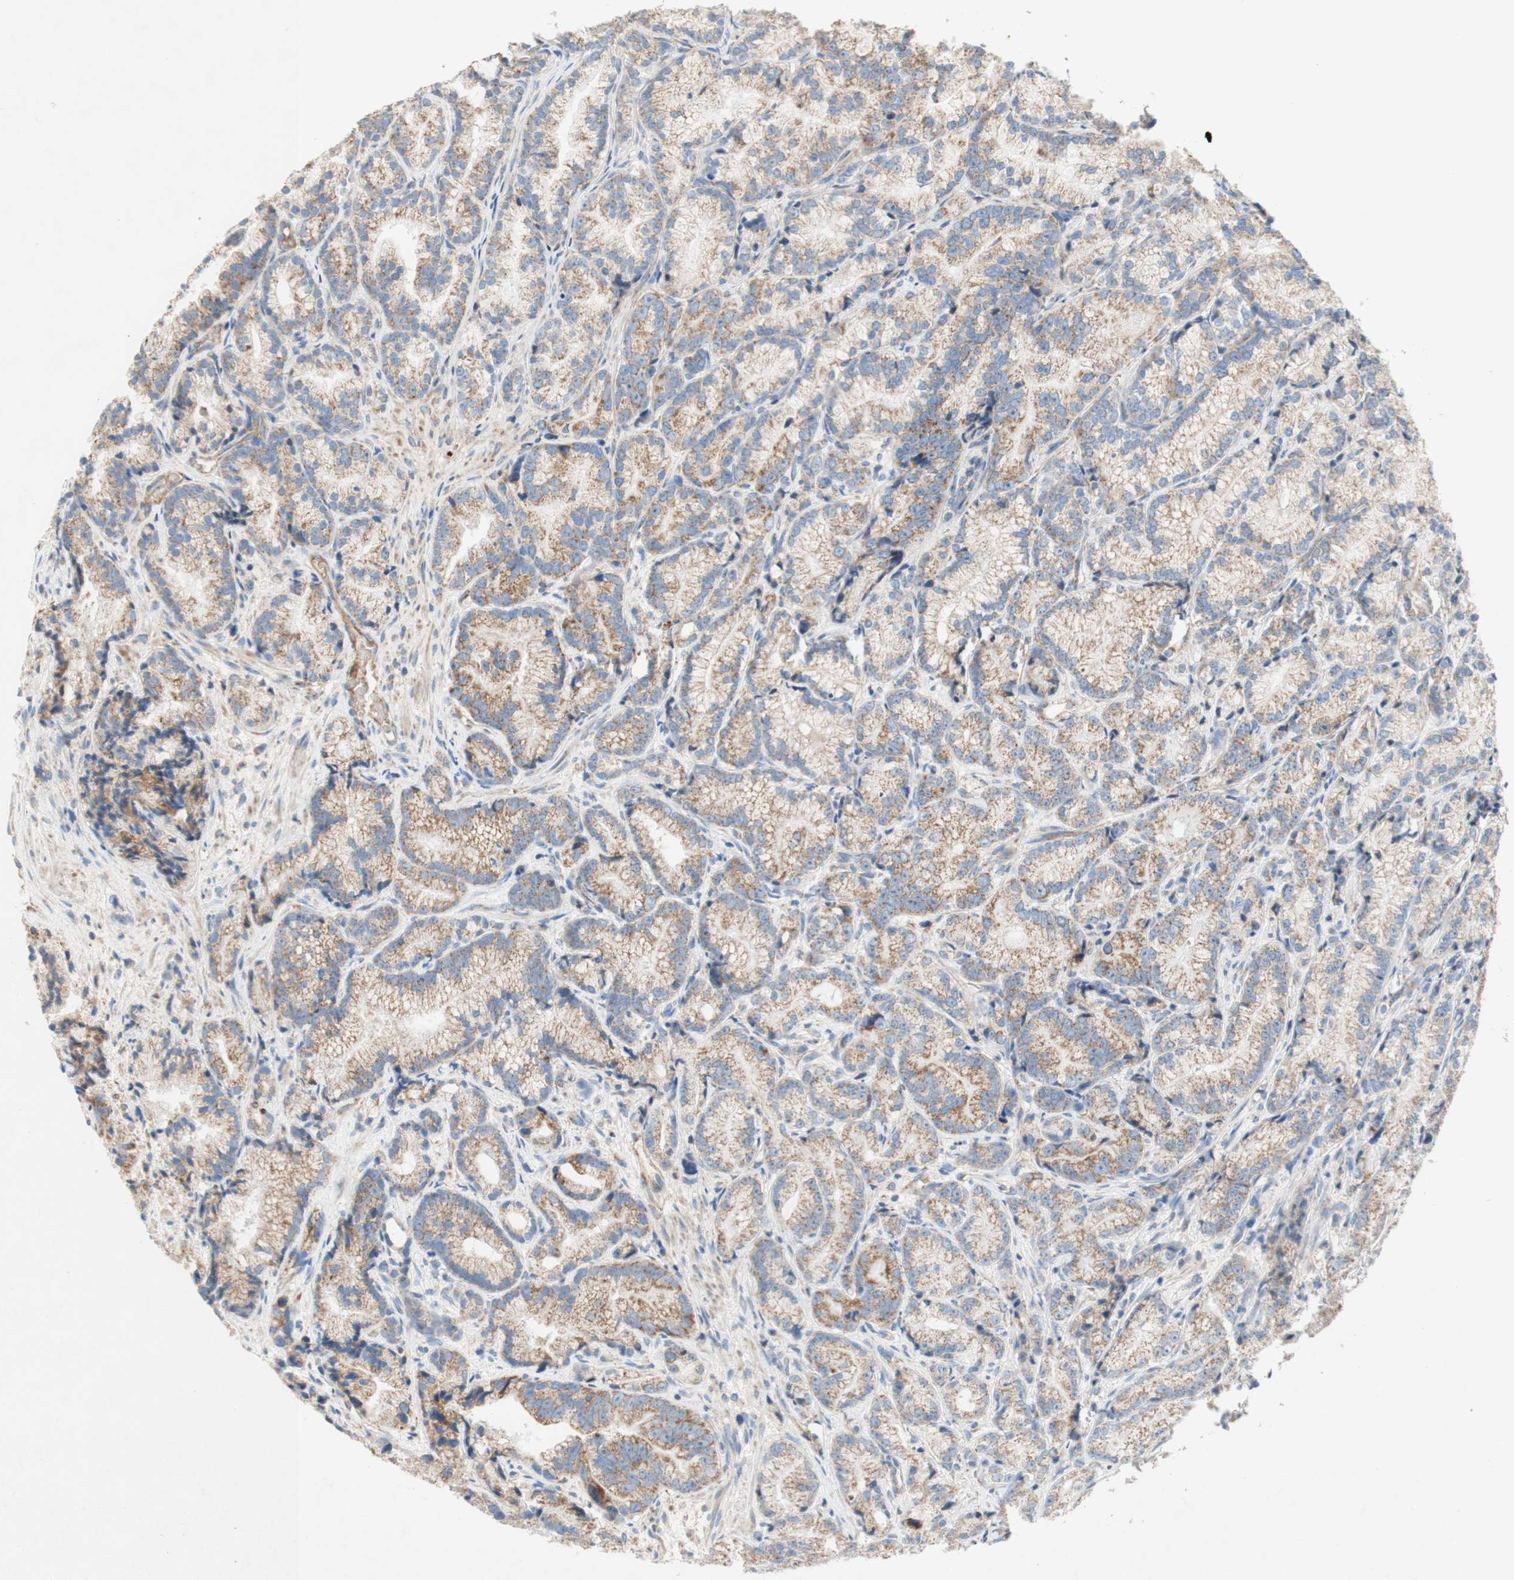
{"staining": {"intensity": "moderate", "quantity": ">75%", "location": "cytoplasmic/membranous"}, "tissue": "prostate cancer", "cell_type": "Tumor cells", "image_type": "cancer", "snomed": [{"axis": "morphology", "description": "Adenocarcinoma, Low grade"}, {"axis": "topography", "description": "Prostate"}], "caption": "Prostate adenocarcinoma (low-grade) was stained to show a protein in brown. There is medium levels of moderate cytoplasmic/membranous staining in approximately >75% of tumor cells.", "gene": "SDHB", "patient": {"sex": "male", "age": 89}}